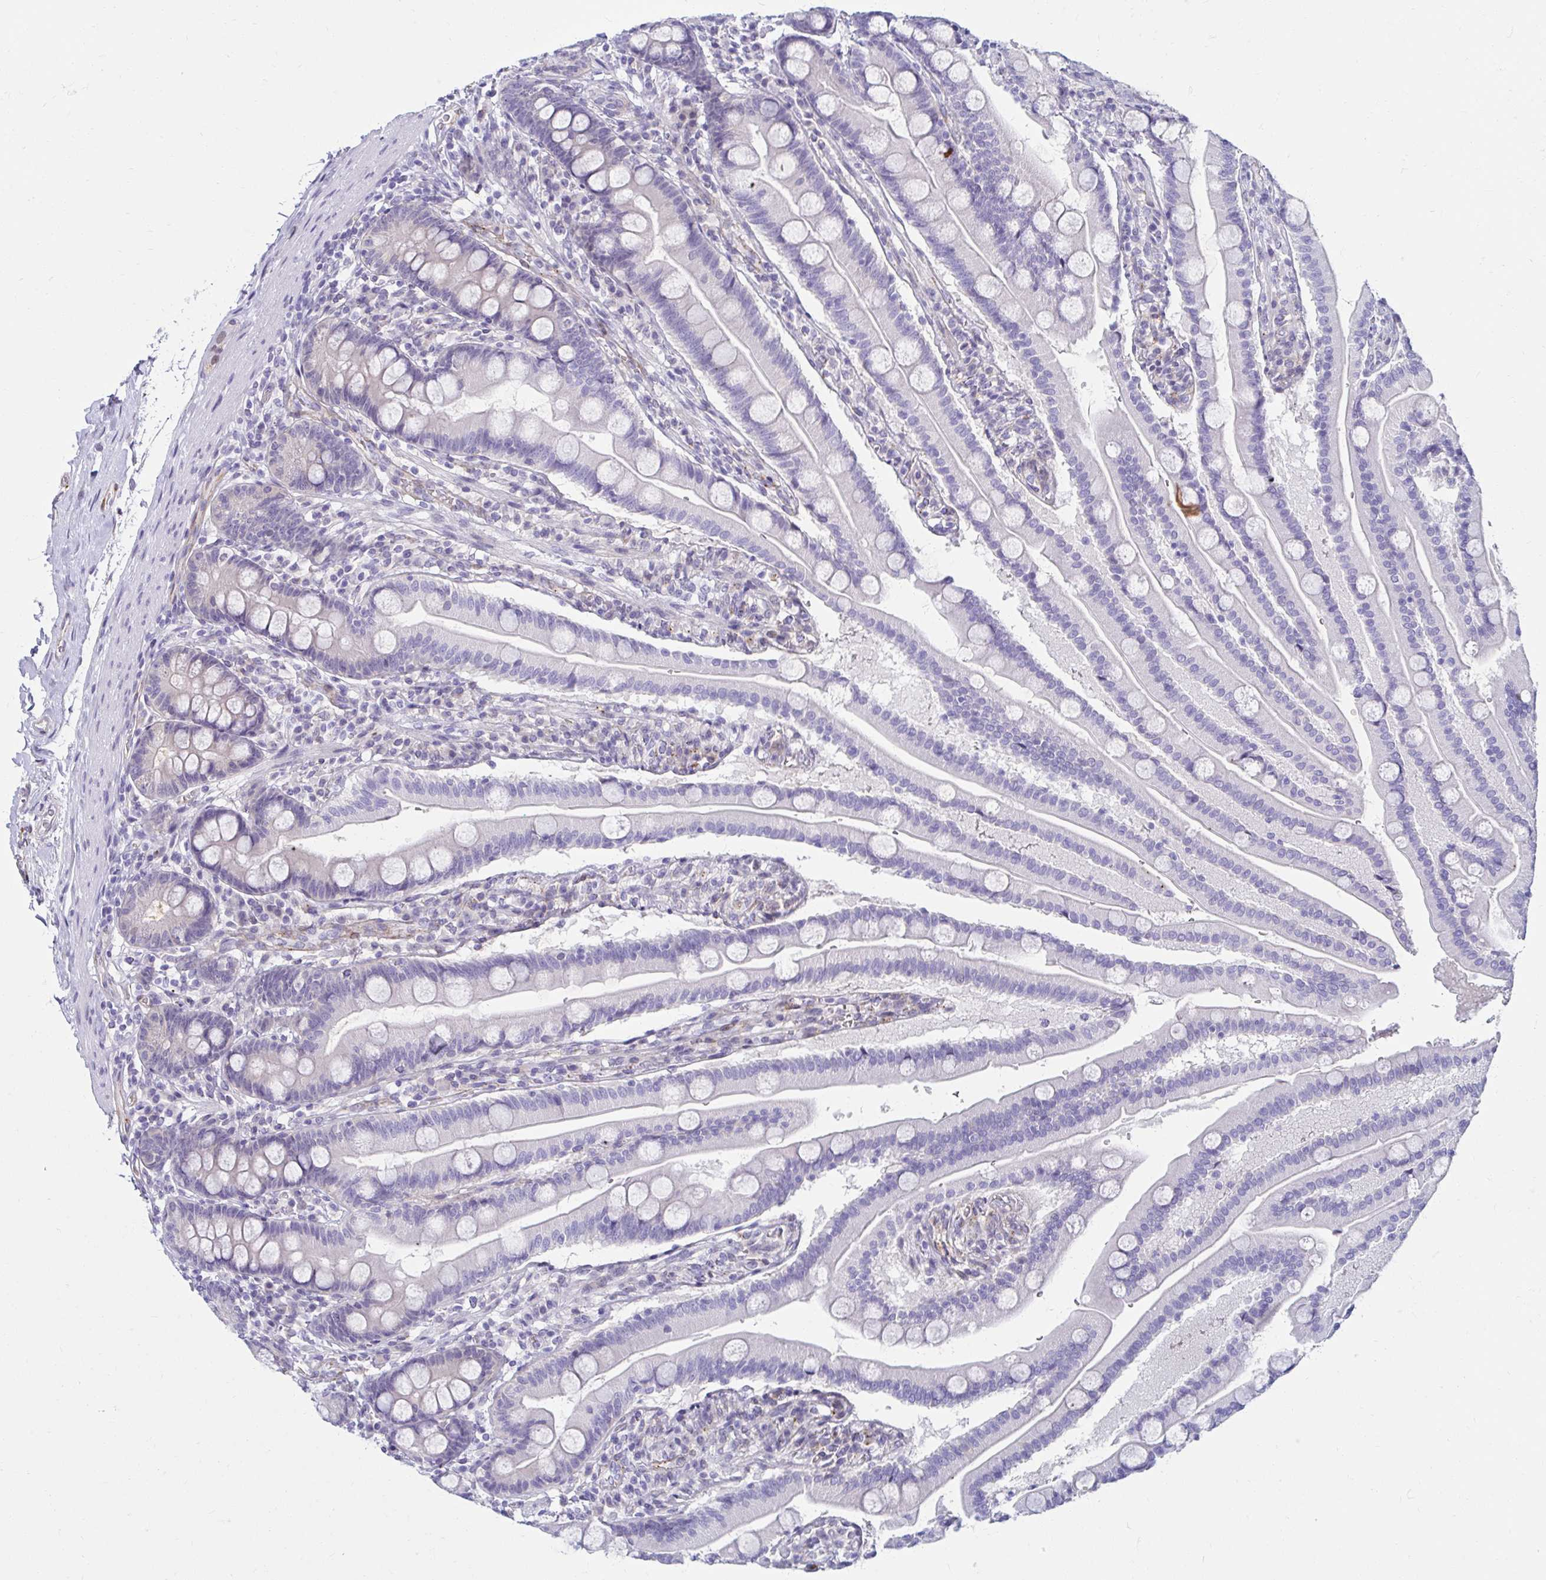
{"staining": {"intensity": "weak", "quantity": "<25%", "location": "cytoplasmic/membranous"}, "tissue": "duodenum", "cell_type": "Glandular cells", "image_type": "normal", "snomed": [{"axis": "morphology", "description": "Normal tissue, NOS"}, {"axis": "topography", "description": "Duodenum"}], "caption": "Immunohistochemistry (IHC) micrograph of normal duodenum: human duodenum stained with DAB (3,3'-diaminobenzidine) exhibits no significant protein staining in glandular cells. (Stains: DAB (3,3'-diaminobenzidine) immunohistochemistry (IHC) with hematoxylin counter stain, Microscopy: brightfield microscopy at high magnification).", "gene": "ANKRD62", "patient": {"sex": "female", "age": 67}}